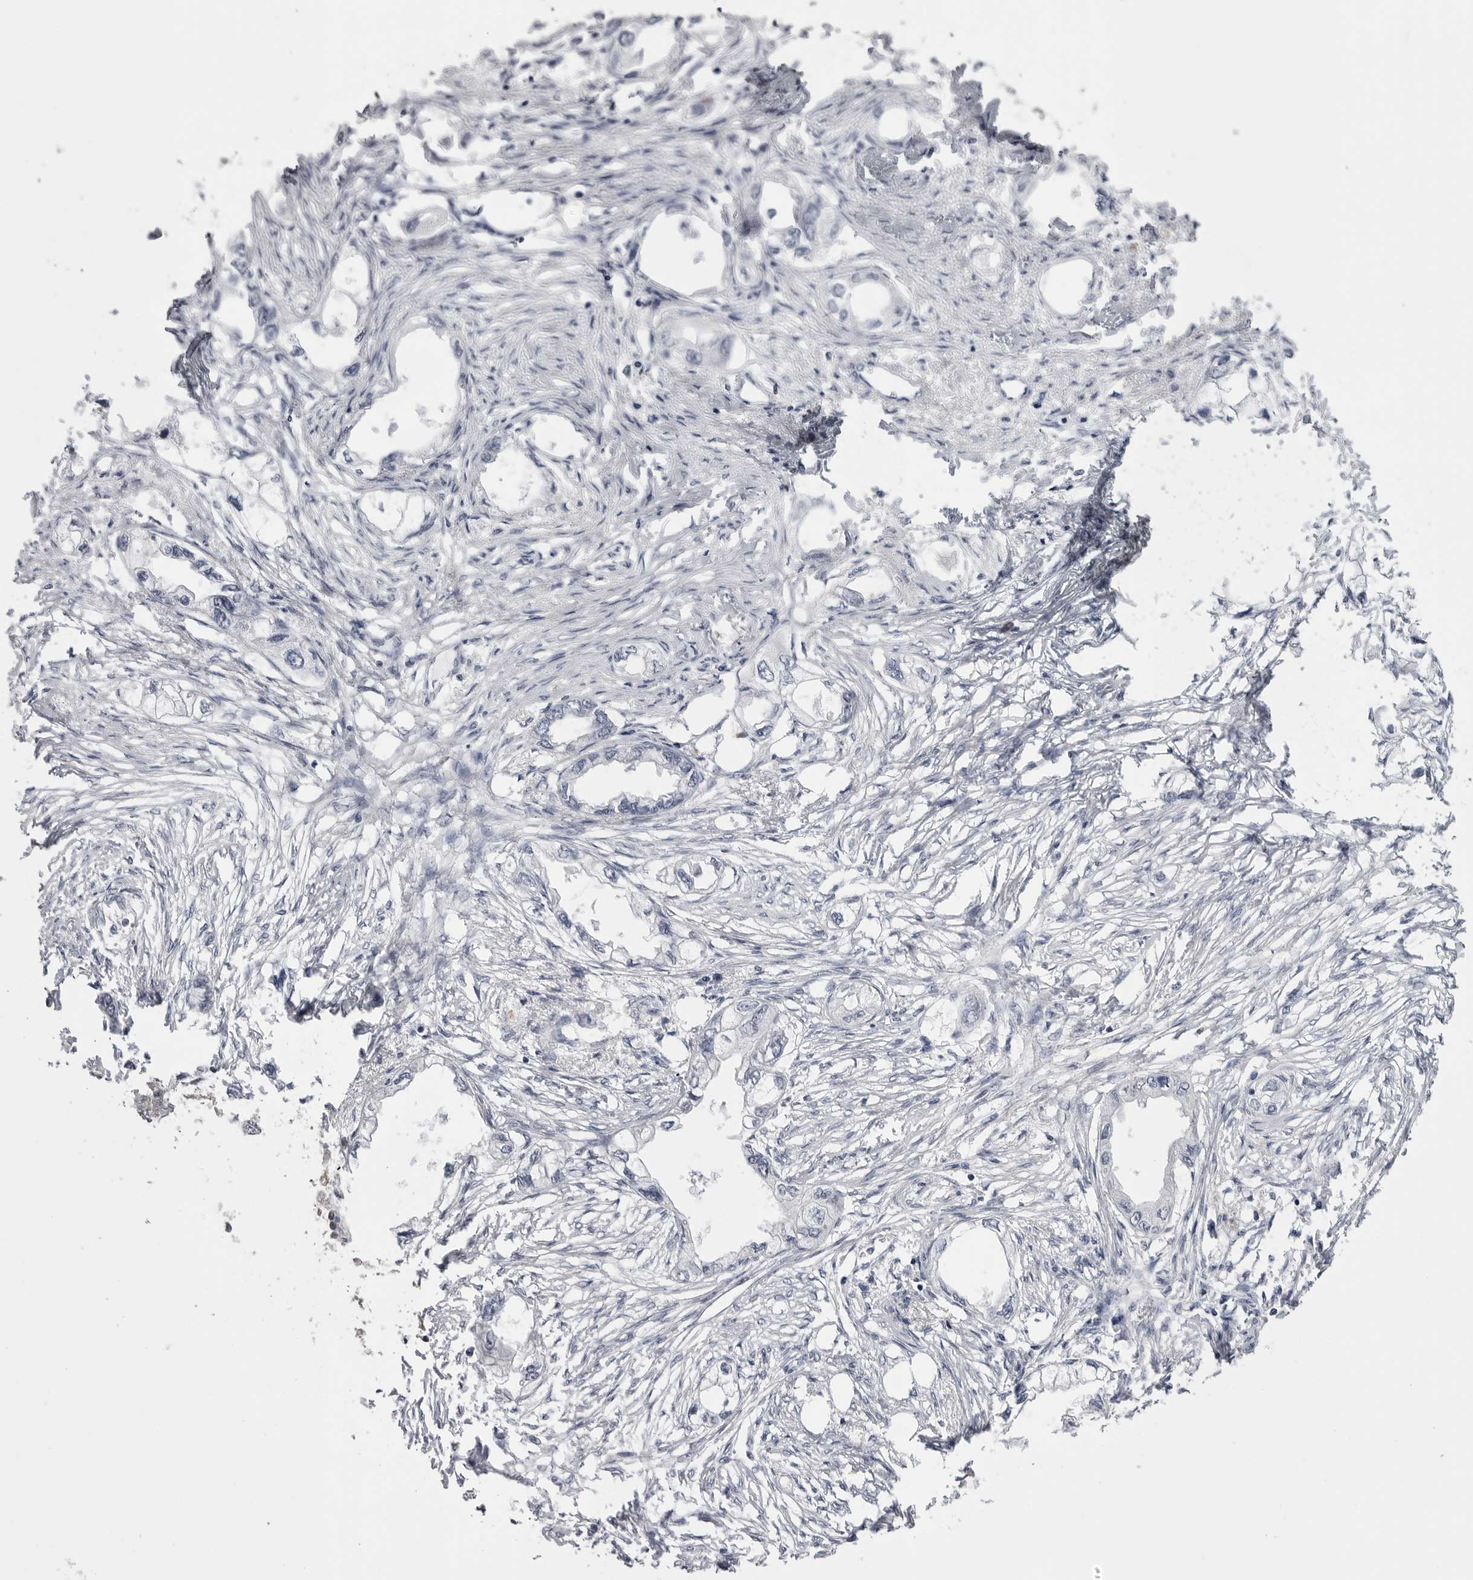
{"staining": {"intensity": "negative", "quantity": "none", "location": "none"}, "tissue": "endometrial cancer", "cell_type": "Tumor cells", "image_type": "cancer", "snomed": [{"axis": "morphology", "description": "Adenocarcinoma, NOS"}, {"axis": "morphology", "description": "Adenocarcinoma, metastatic, NOS"}, {"axis": "topography", "description": "Adipose tissue"}, {"axis": "topography", "description": "Endometrium"}], "caption": "Immunohistochemistry micrograph of human endometrial cancer (metastatic adenocarcinoma) stained for a protein (brown), which displays no positivity in tumor cells.", "gene": "GPN2", "patient": {"sex": "female", "age": 67}}